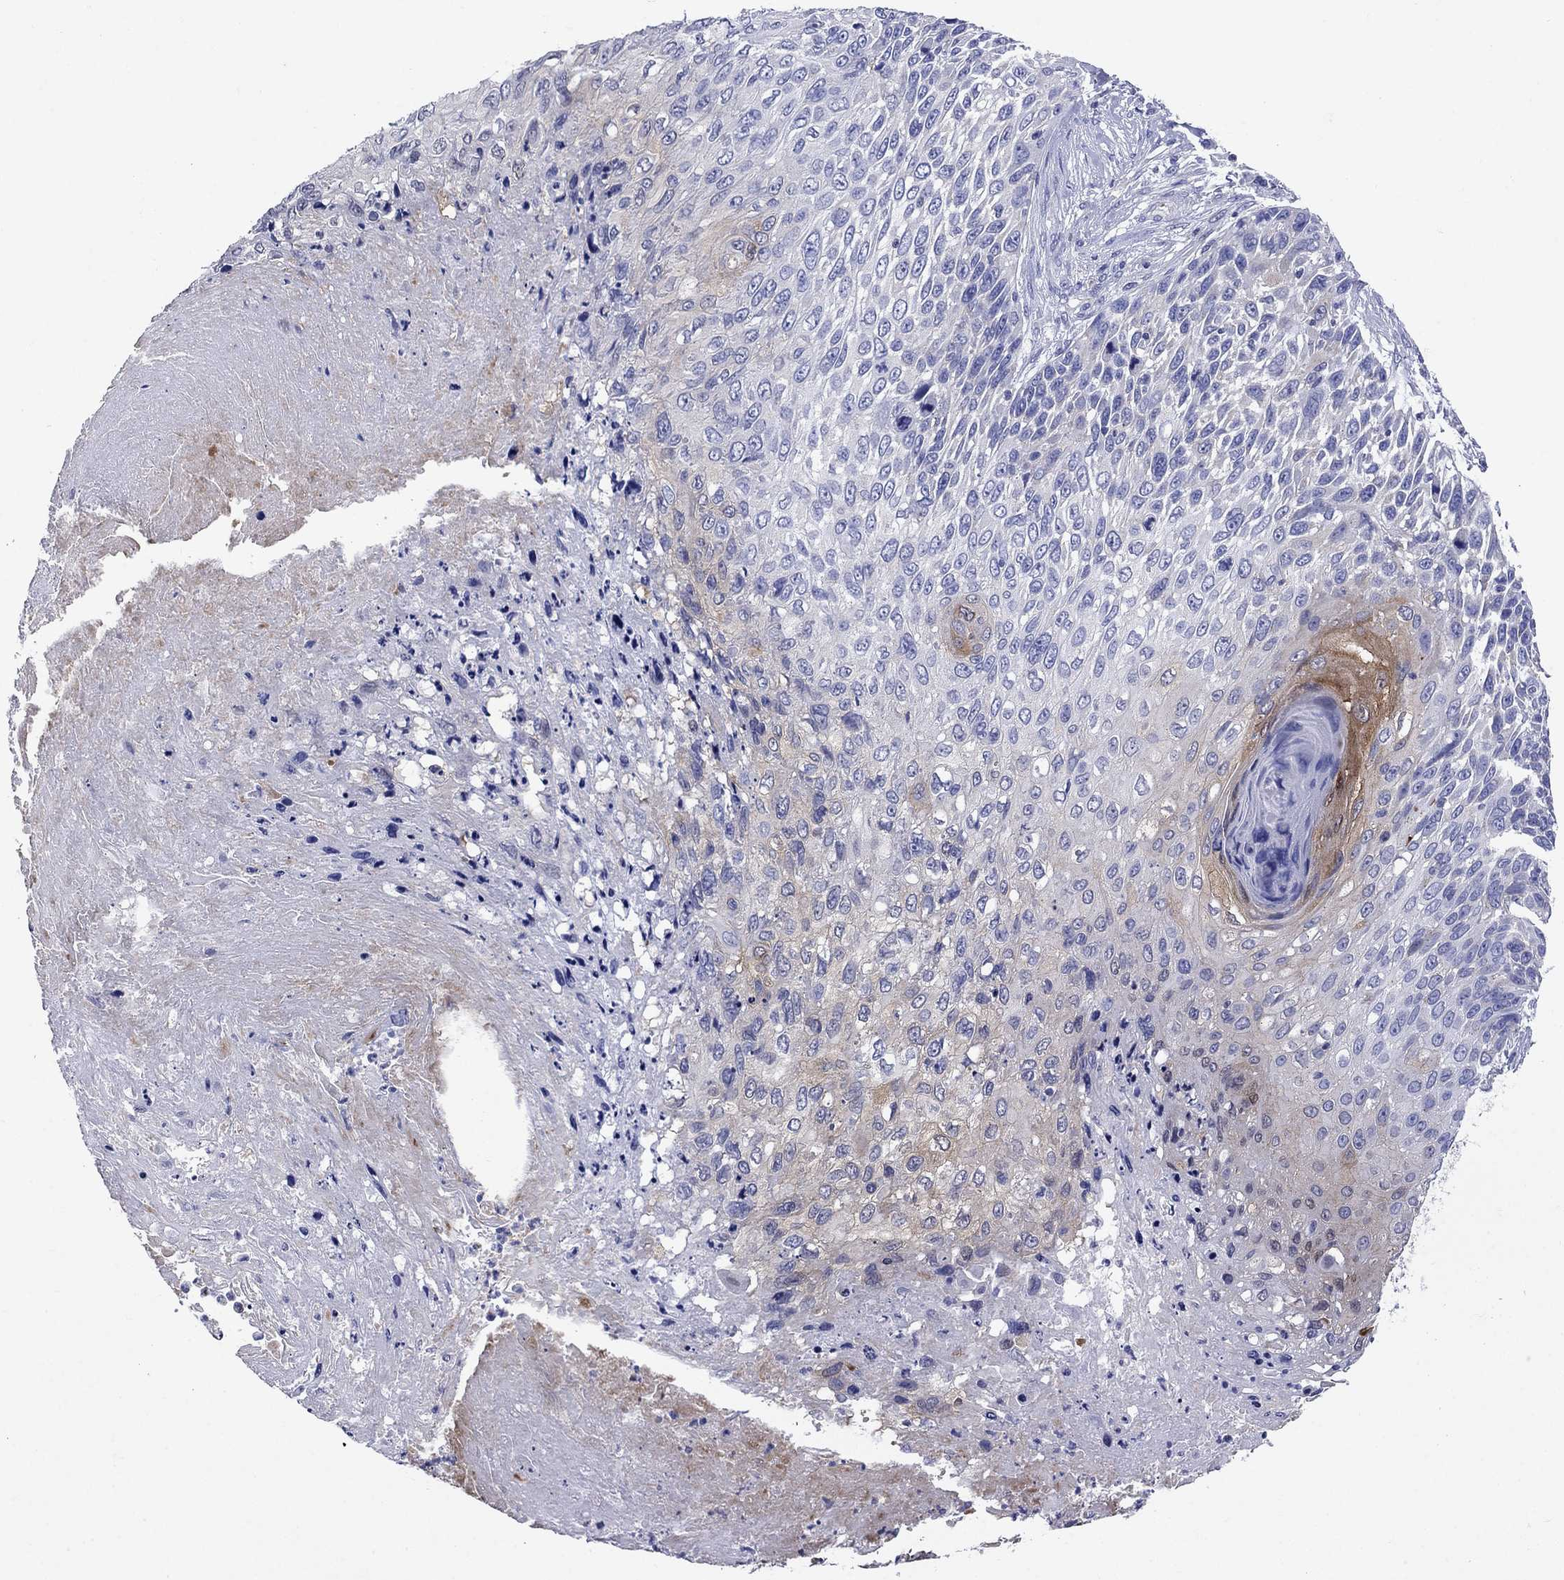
{"staining": {"intensity": "negative", "quantity": "none", "location": "none"}, "tissue": "skin cancer", "cell_type": "Tumor cells", "image_type": "cancer", "snomed": [{"axis": "morphology", "description": "Squamous cell carcinoma, NOS"}, {"axis": "topography", "description": "Skin"}], "caption": "High magnification brightfield microscopy of squamous cell carcinoma (skin) stained with DAB (3,3'-diaminobenzidine) (brown) and counterstained with hematoxylin (blue): tumor cells show no significant positivity.", "gene": "SULT2B1", "patient": {"sex": "male", "age": 92}}